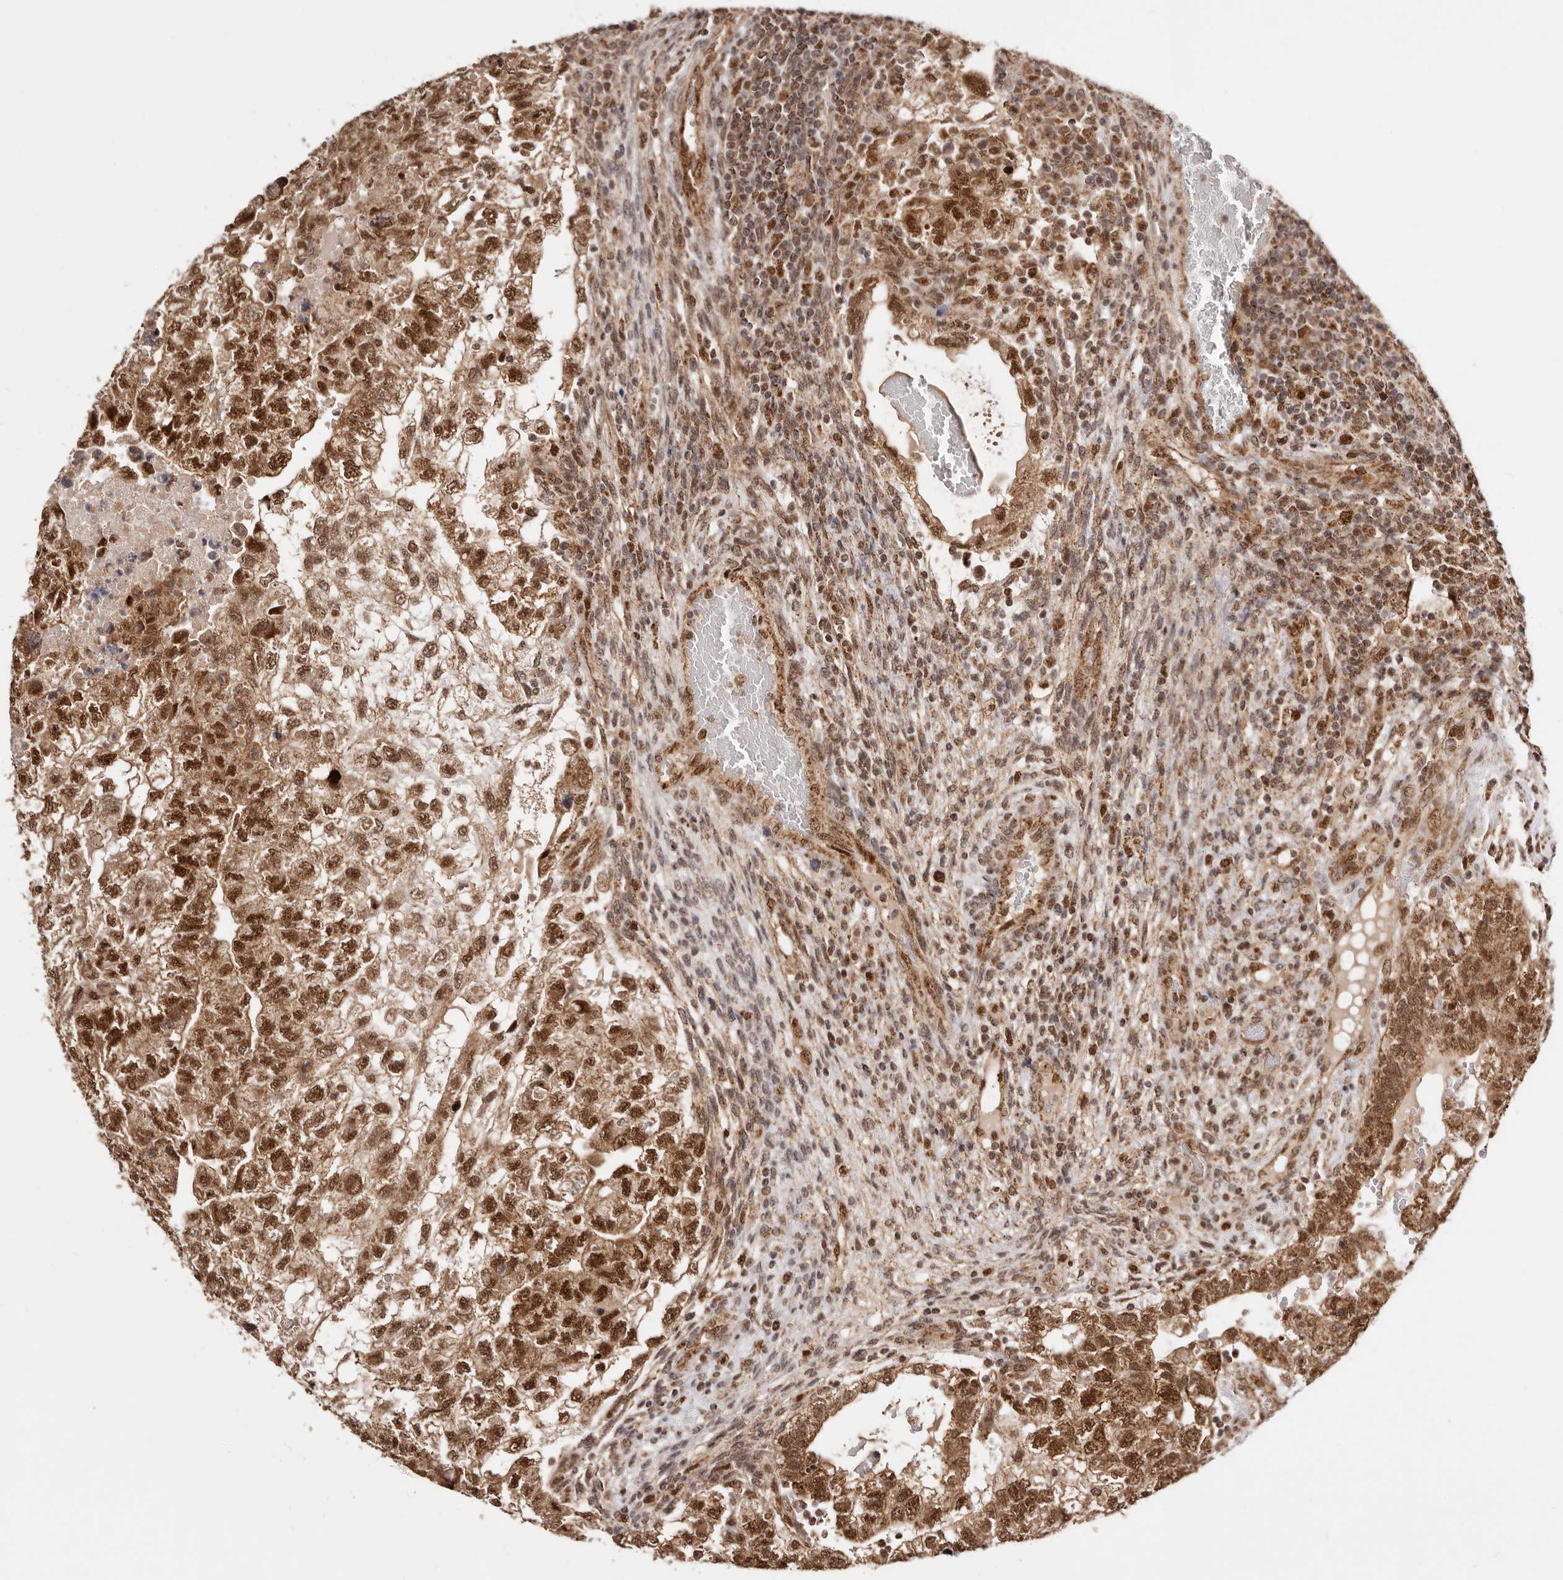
{"staining": {"intensity": "strong", "quantity": ">75%", "location": "cytoplasmic/membranous,nuclear"}, "tissue": "testis cancer", "cell_type": "Tumor cells", "image_type": "cancer", "snomed": [{"axis": "morphology", "description": "Carcinoma, Embryonal, NOS"}, {"axis": "topography", "description": "Testis"}], "caption": "There is high levels of strong cytoplasmic/membranous and nuclear positivity in tumor cells of testis cancer (embryonal carcinoma), as demonstrated by immunohistochemical staining (brown color).", "gene": "SEC14L1", "patient": {"sex": "male", "age": 36}}